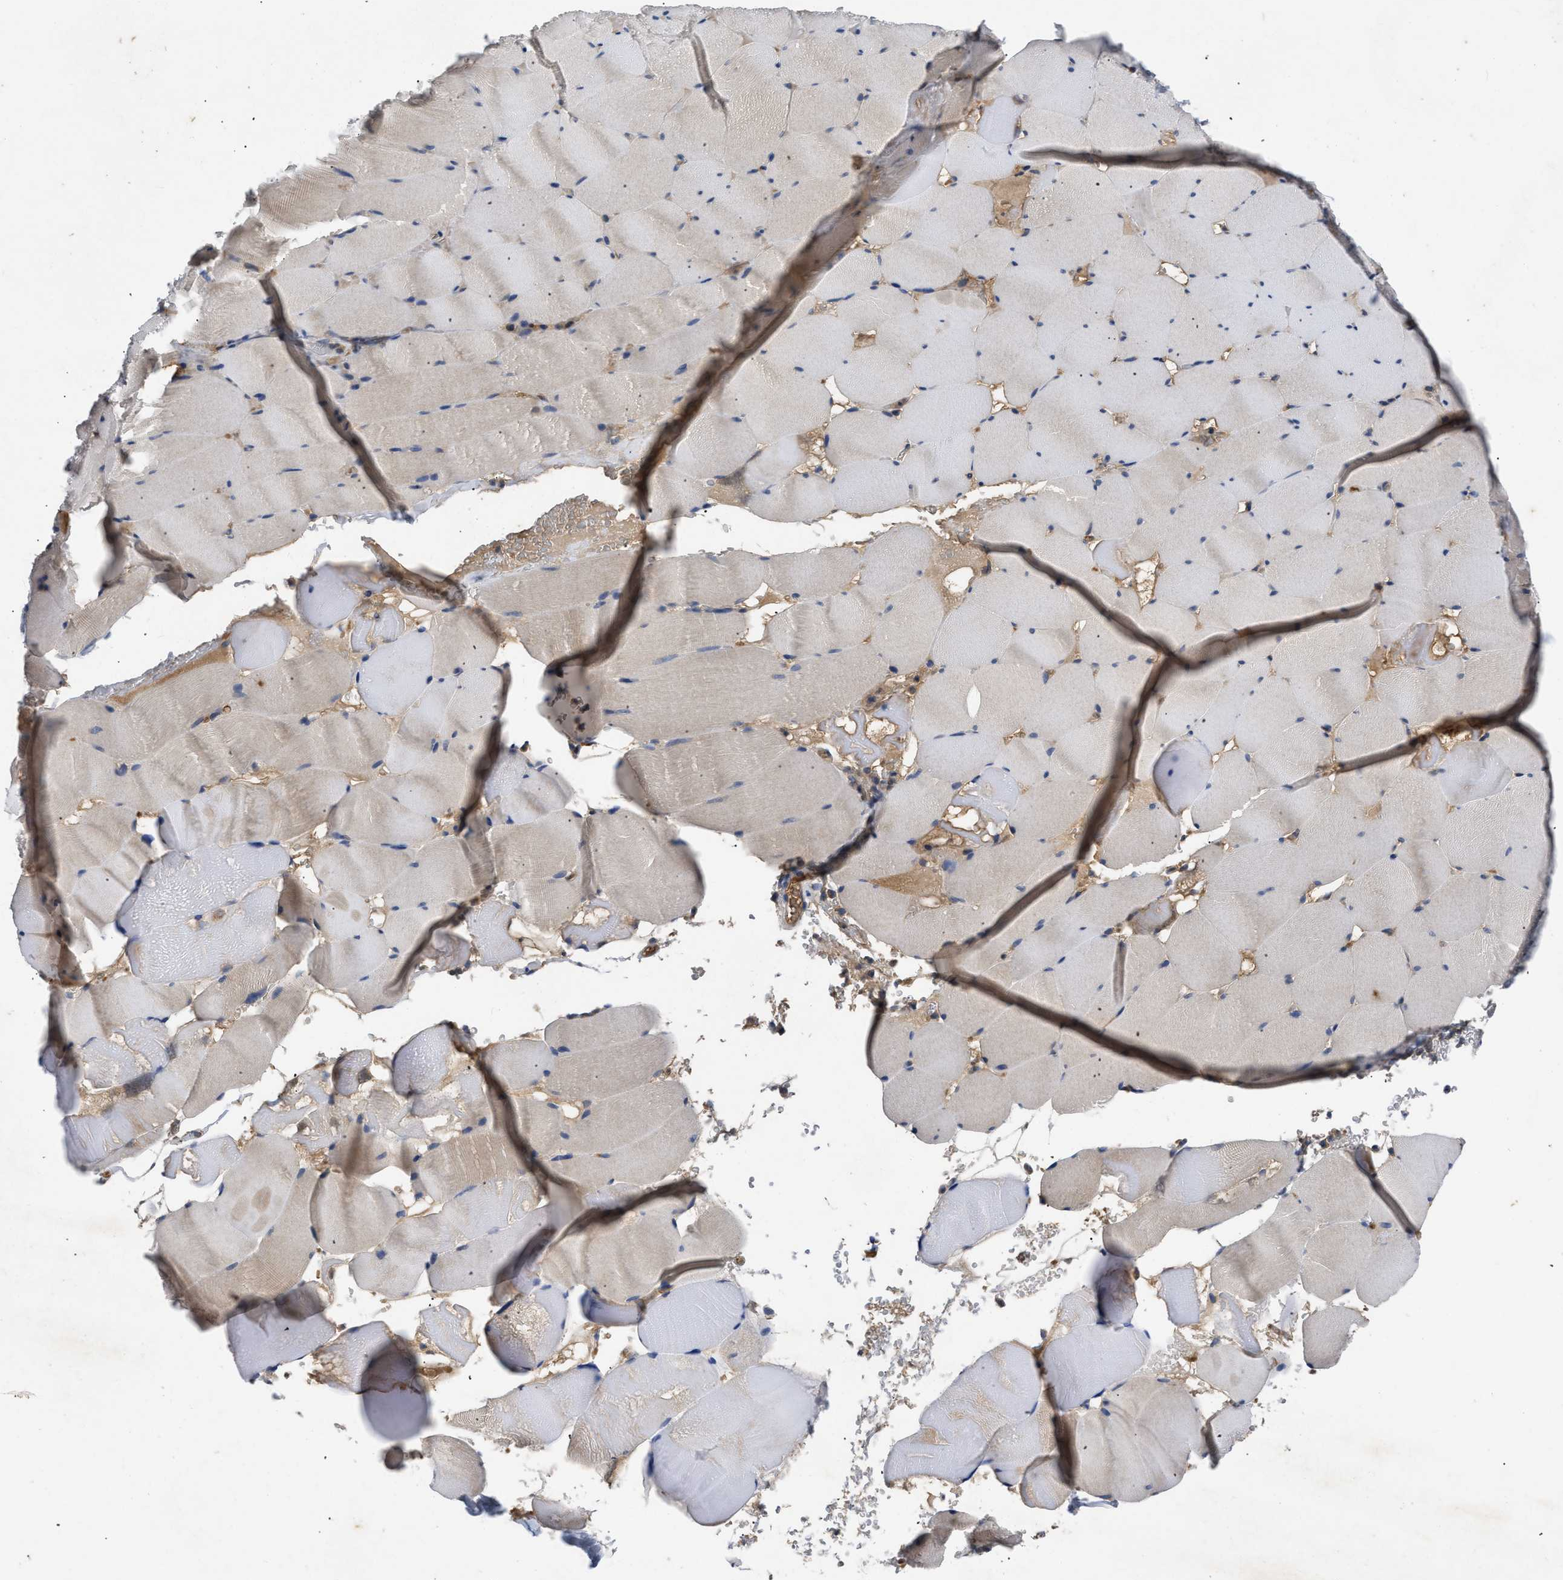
{"staining": {"intensity": "weak", "quantity": "25%-75%", "location": "cytoplasmic/membranous"}, "tissue": "skeletal muscle", "cell_type": "Myocytes", "image_type": "normal", "snomed": [{"axis": "morphology", "description": "Normal tissue, NOS"}, {"axis": "topography", "description": "Skeletal muscle"}], "caption": "Protein expression analysis of benign skeletal muscle shows weak cytoplasmic/membranous expression in about 25%-75% of myocytes.", "gene": "VPS4A", "patient": {"sex": "male", "age": 62}}